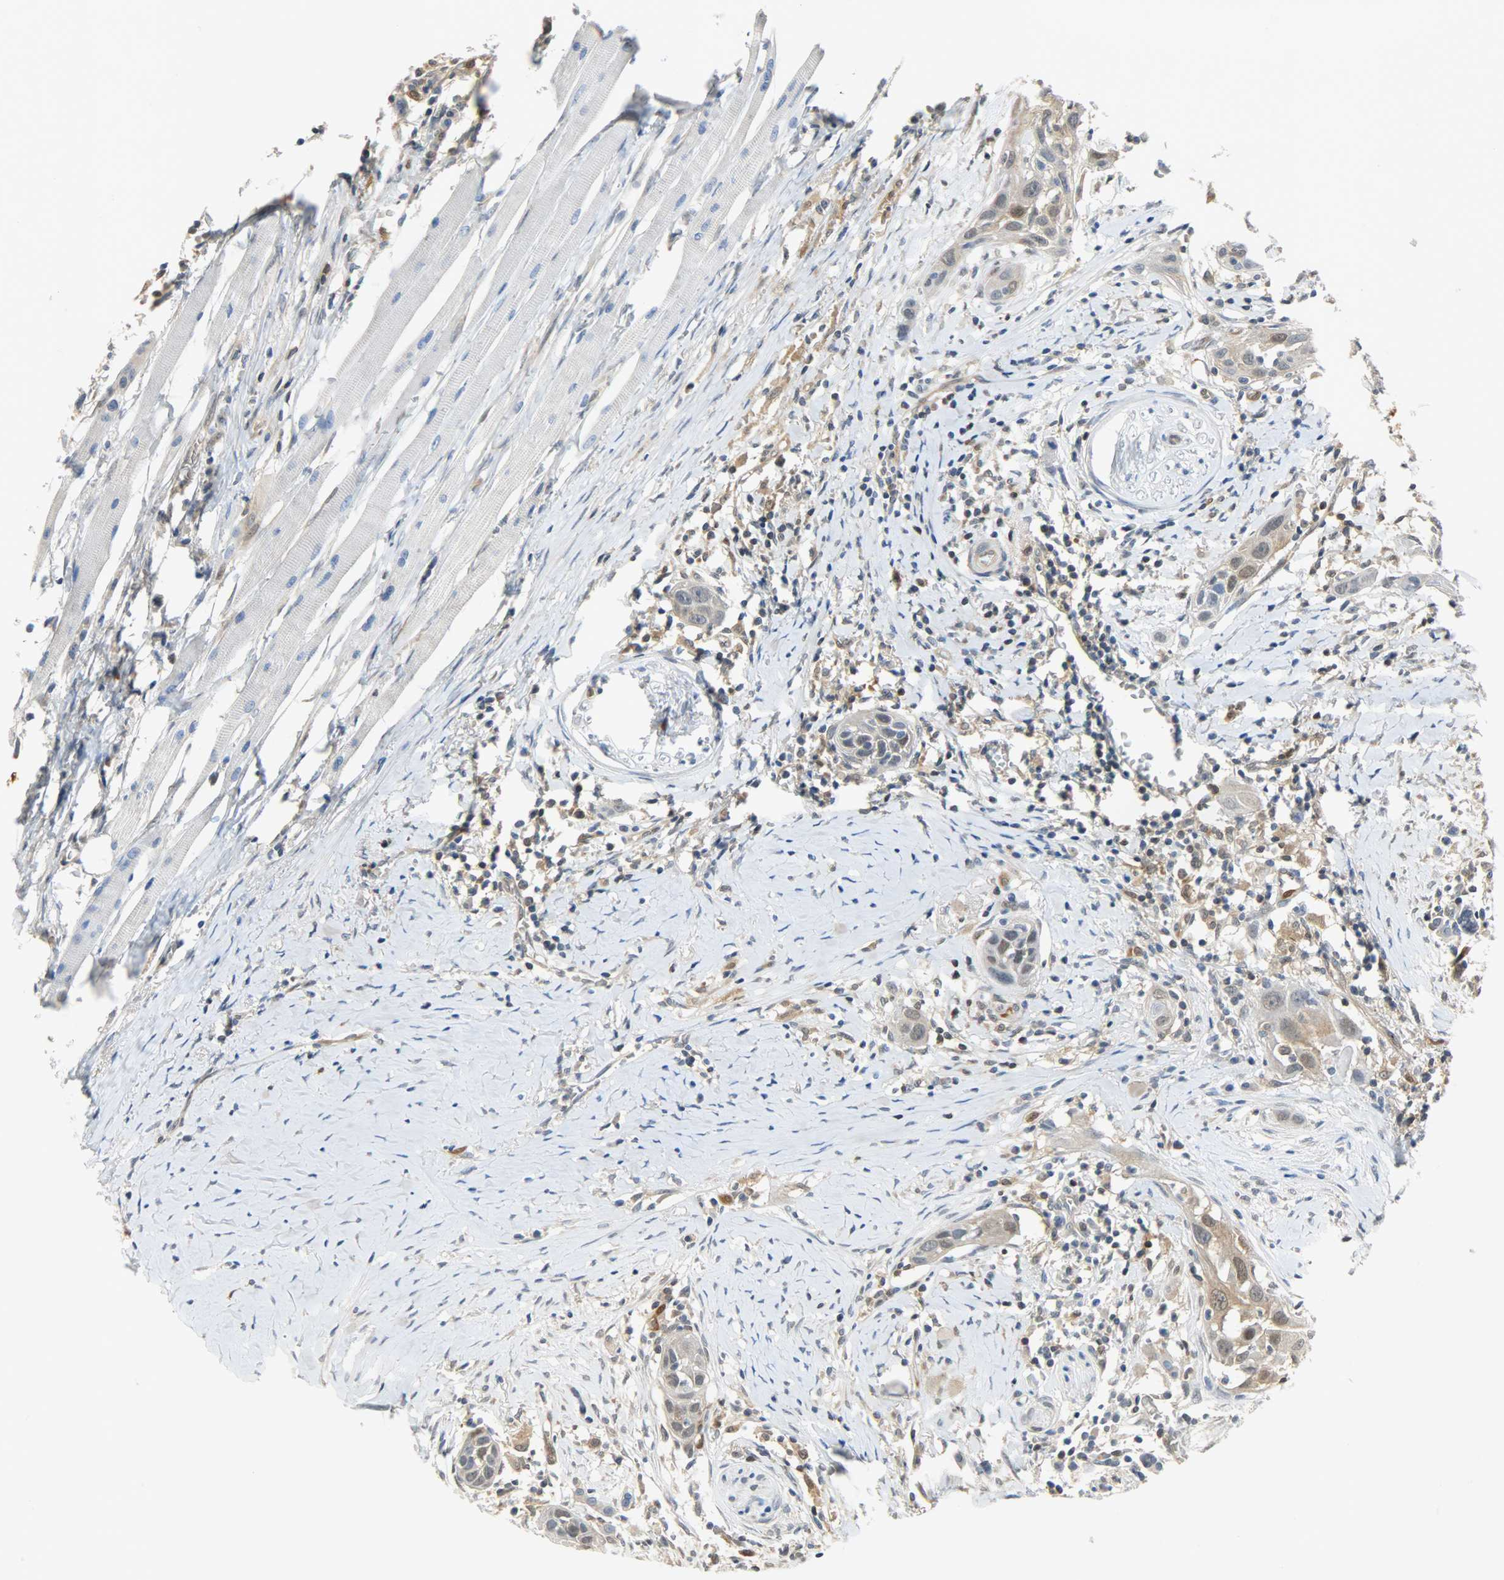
{"staining": {"intensity": "moderate", "quantity": ">75%", "location": "cytoplasmic/membranous,nuclear"}, "tissue": "head and neck cancer", "cell_type": "Tumor cells", "image_type": "cancer", "snomed": [{"axis": "morphology", "description": "Normal tissue, NOS"}, {"axis": "morphology", "description": "Squamous cell carcinoma, NOS"}, {"axis": "topography", "description": "Oral tissue"}, {"axis": "topography", "description": "Head-Neck"}], "caption": "Immunohistochemistry (DAB) staining of head and neck cancer (squamous cell carcinoma) demonstrates moderate cytoplasmic/membranous and nuclear protein positivity in about >75% of tumor cells.", "gene": "EIF4EBP1", "patient": {"sex": "female", "age": 50}}